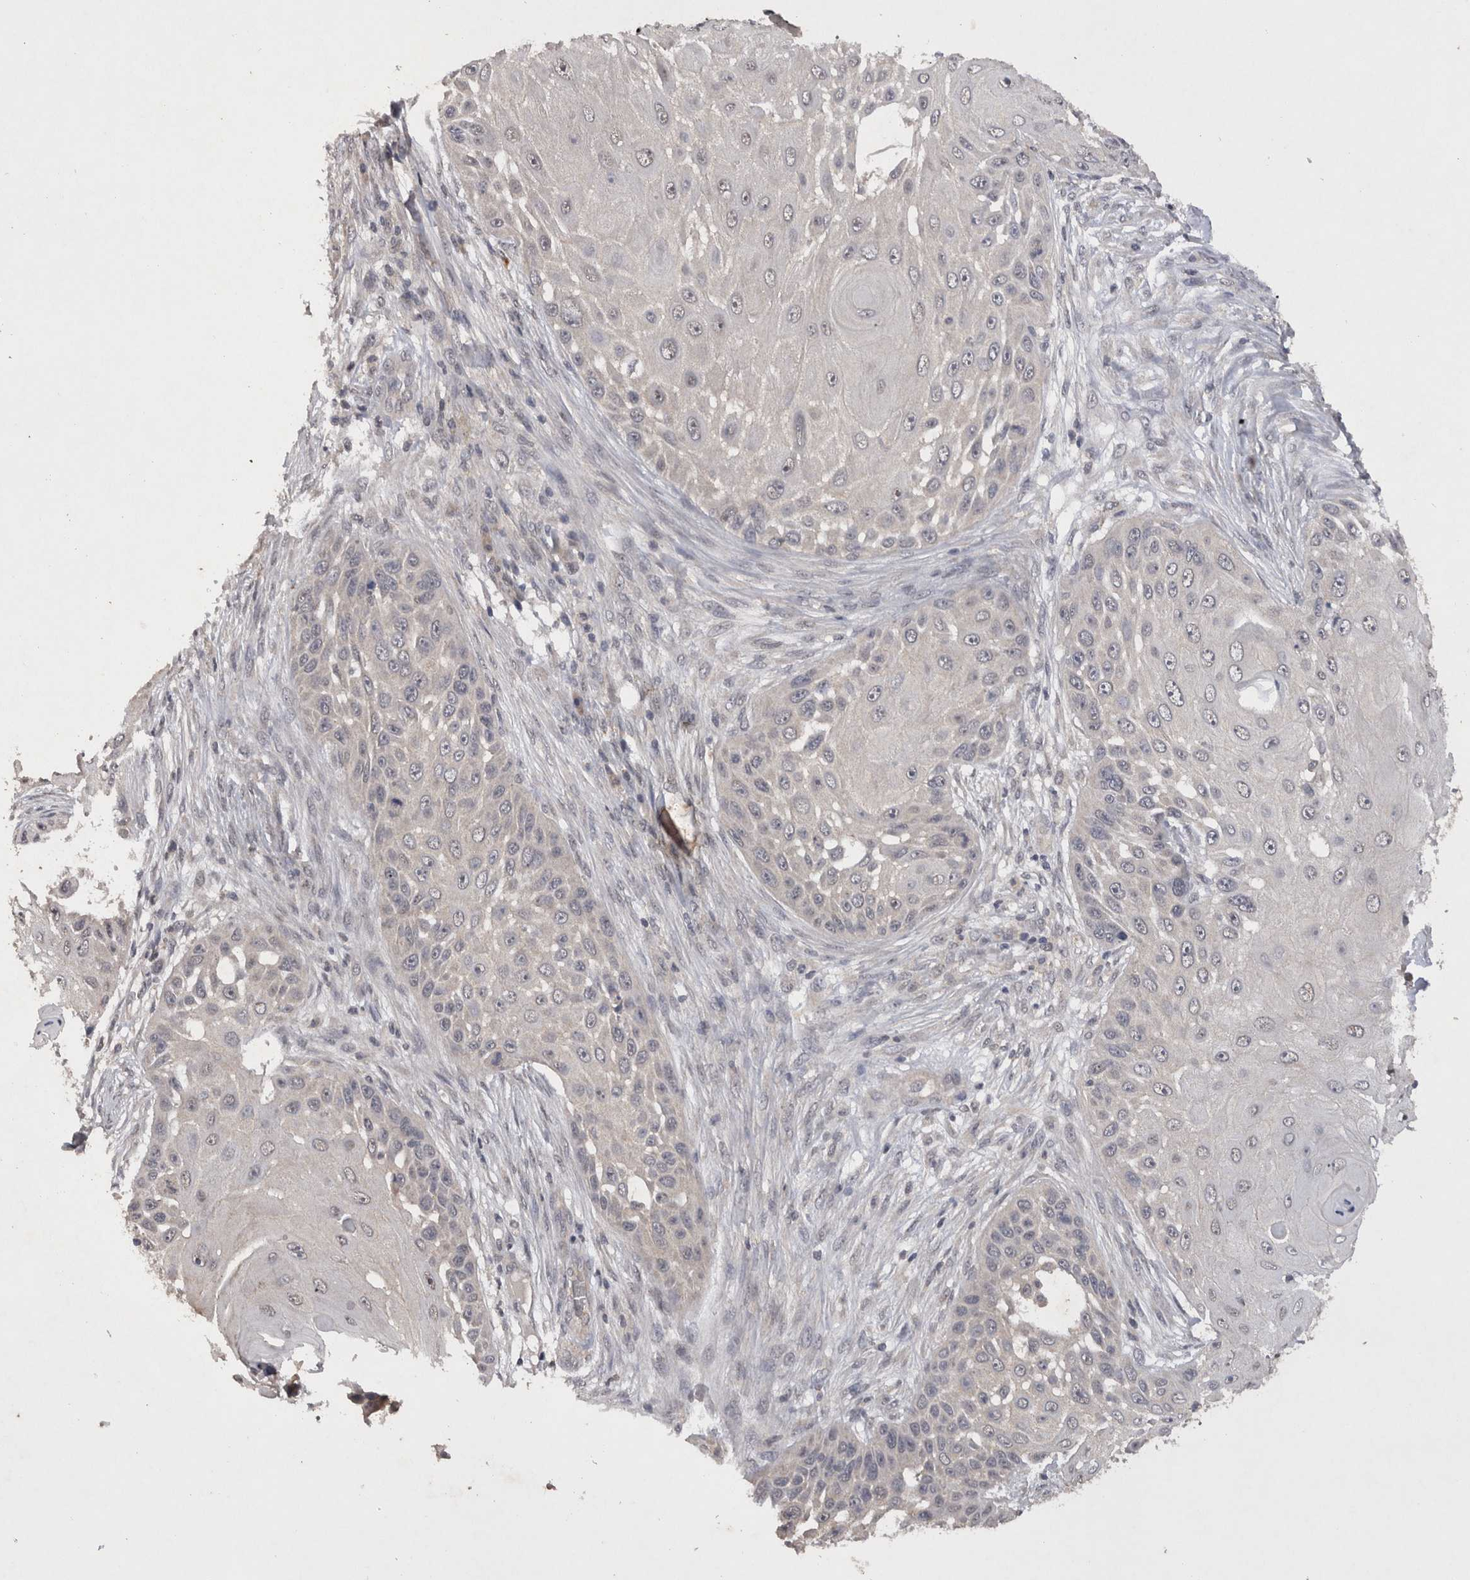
{"staining": {"intensity": "negative", "quantity": "none", "location": "none"}, "tissue": "skin cancer", "cell_type": "Tumor cells", "image_type": "cancer", "snomed": [{"axis": "morphology", "description": "Squamous cell carcinoma, NOS"}, {"axis": "topography", "description": "Skin"}], "caption": "Squamous cell carcinoma (skin) stained for a protein using immunohistochemistry (IHC) demonstrates no positivity tumor cells.", "gene": "RASSF3", "patient": {"sex": "female", "age": 44}}